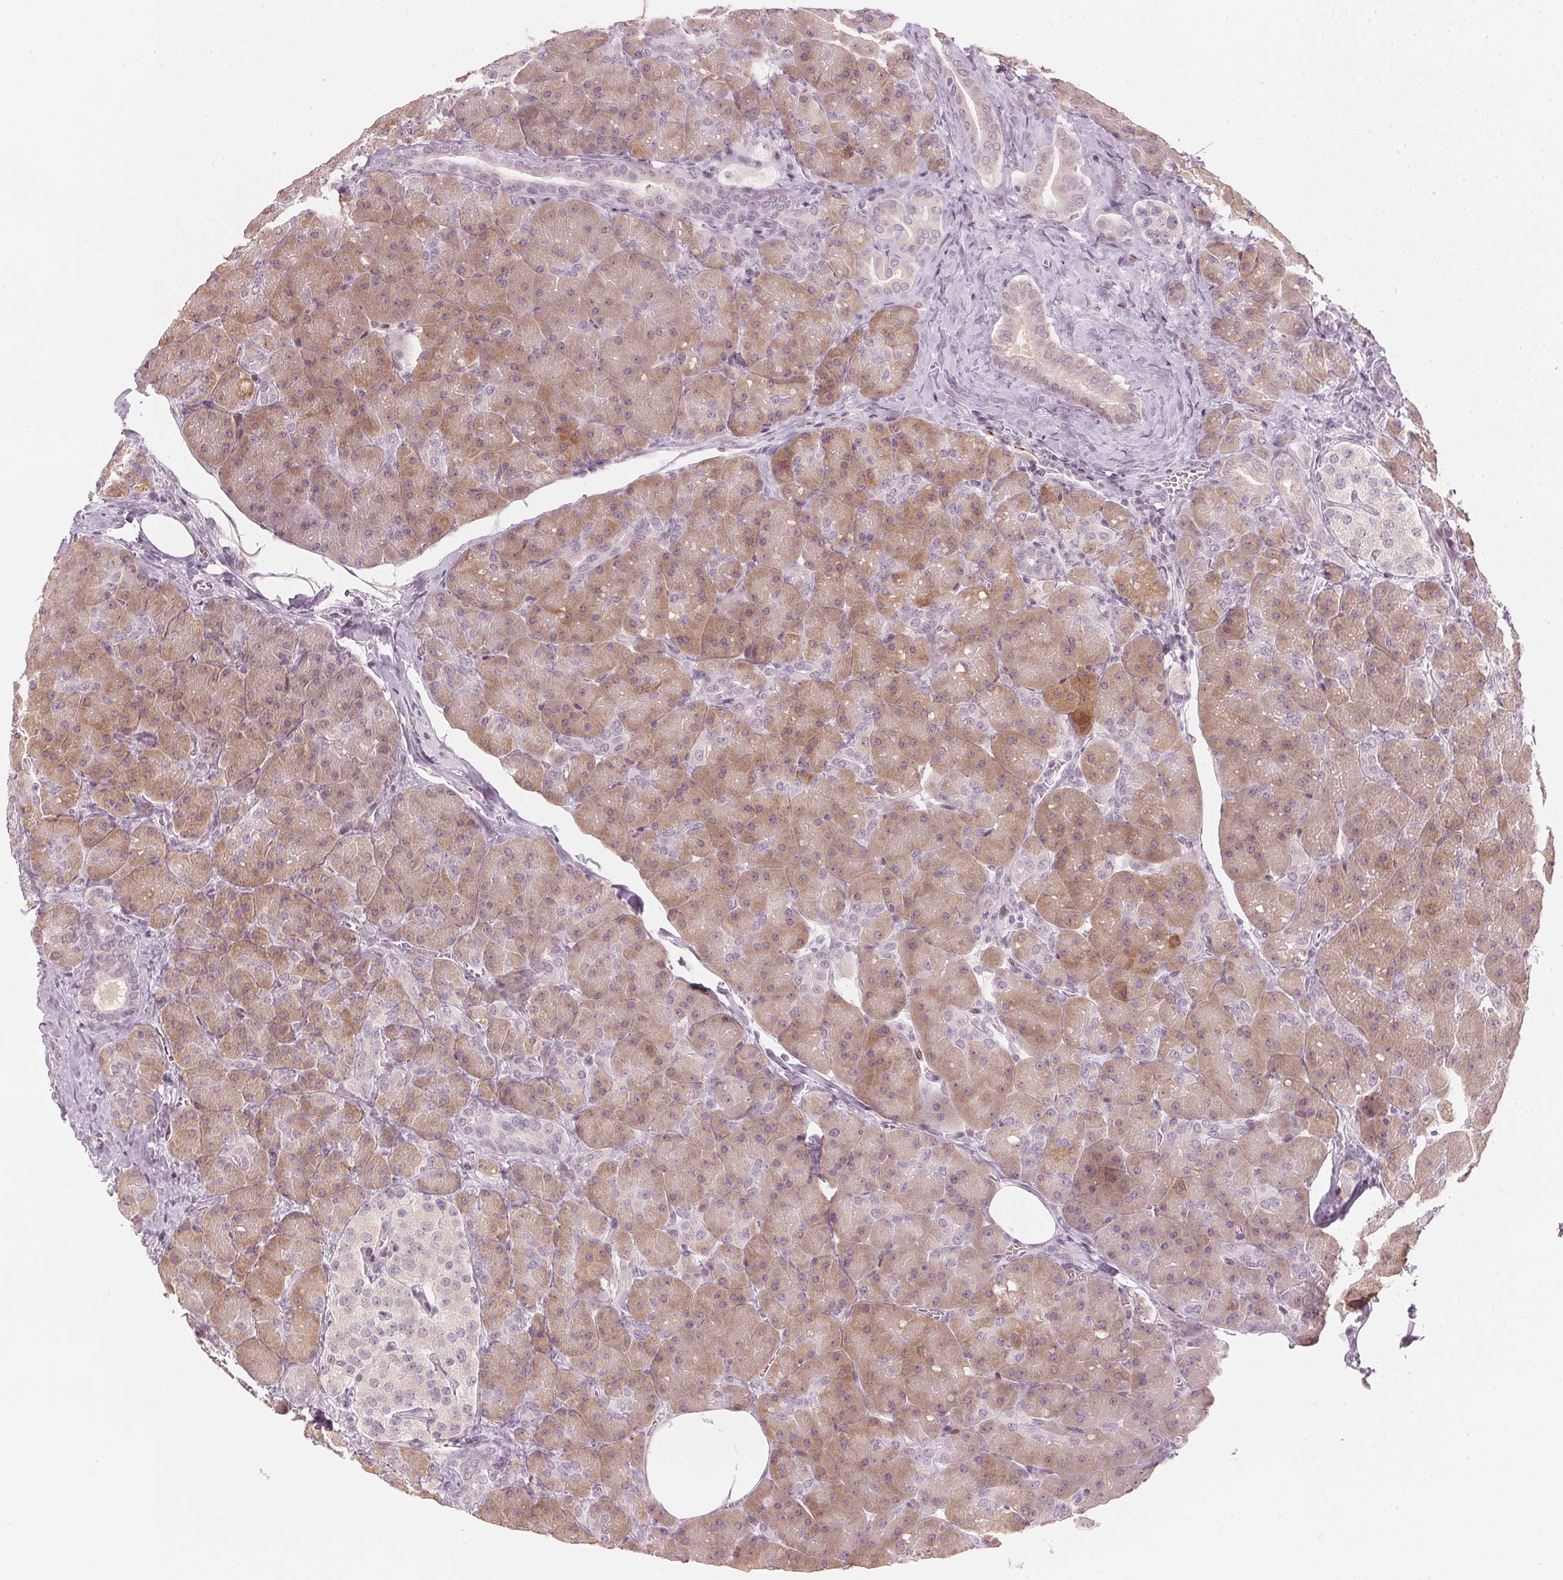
{"staining": {"intensity": "weak", "quantity": ">75%", "location": "cytoplasmic/membranous"}, "tissue": "pancreas", "cell_type": "Exocrine glandular cells", "image_type": "normal", "snomed": [{"axis": "morphology", "description": "Normal tissue, NOS"}, {"axis": "topography", "description": "Pancreas"}], "caption": "The histopathology image exhibits immunohistochemical staining of benign pancreas. There is weak cytoplasmic/membranous staining is appreciated in approximately >75% of exocrine glandular cells. The staining was performed using DAB, with brown indicating positive protein expression. Nuclei are stained blue with hematoxylin.", "gene": "SFRP4", "patient": {"sex": "male", "age": 55}}